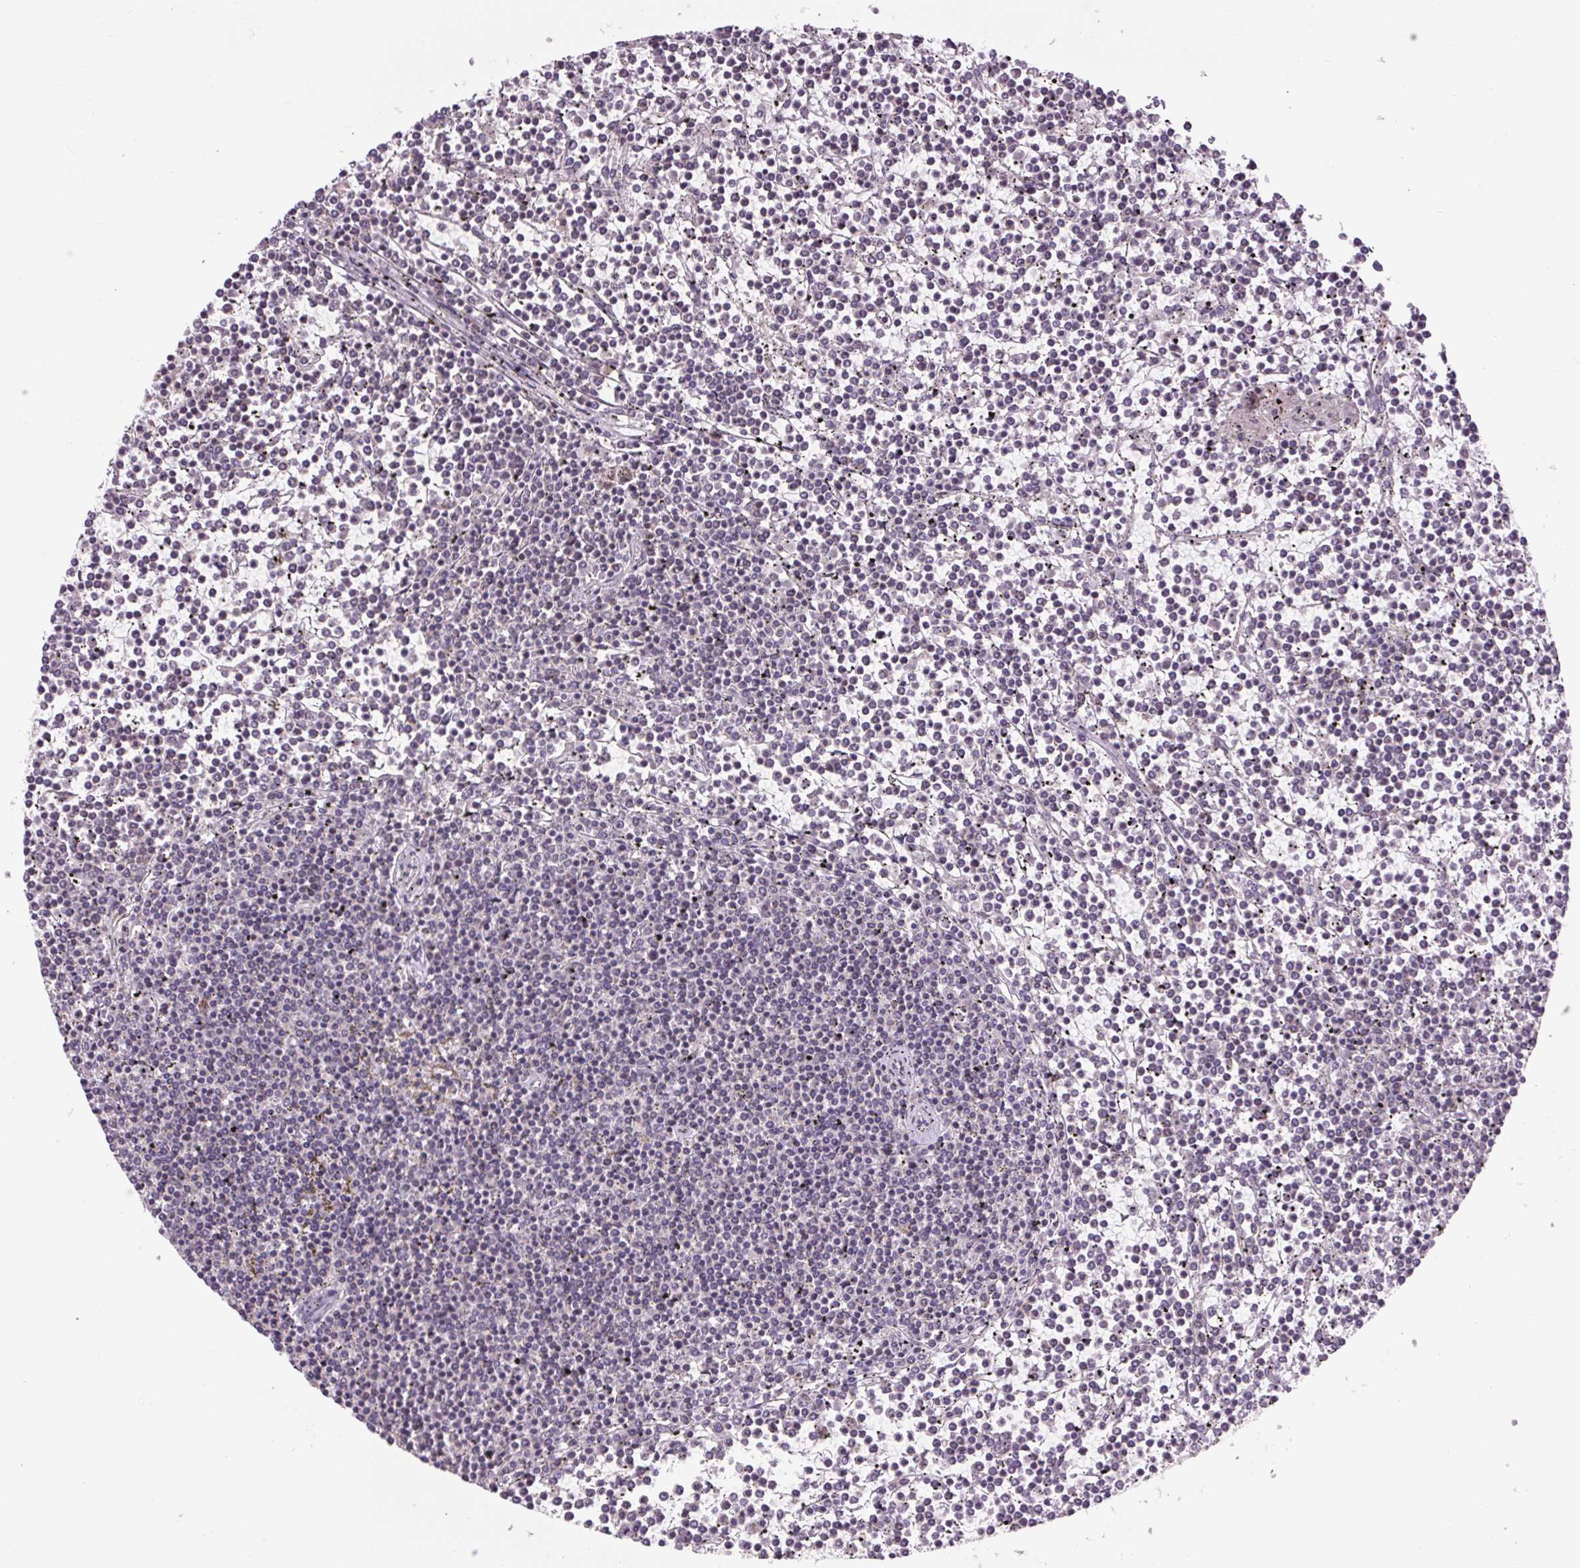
{"staining": {"intensity": "negative", "quantity": "none", "location": "none"}, "tissue": "lymphoma", "cell_type": "Tumor cells", "image_type": "cancer", "snomed": [{"axis": "morphology", "description": "Malignant lymphoma, non-Hodgkin's type, Low grade"}, {"axis": "topography", "description": "Spleen"}], "caption": "Immunohistochemistry (IHC) of malignant lymphoma, non-Hodgkin's type (low-grade) shows no positivity in tumor cells.", "gene": "COX6A1", "patient": {"sex": "female", "age": 19}}